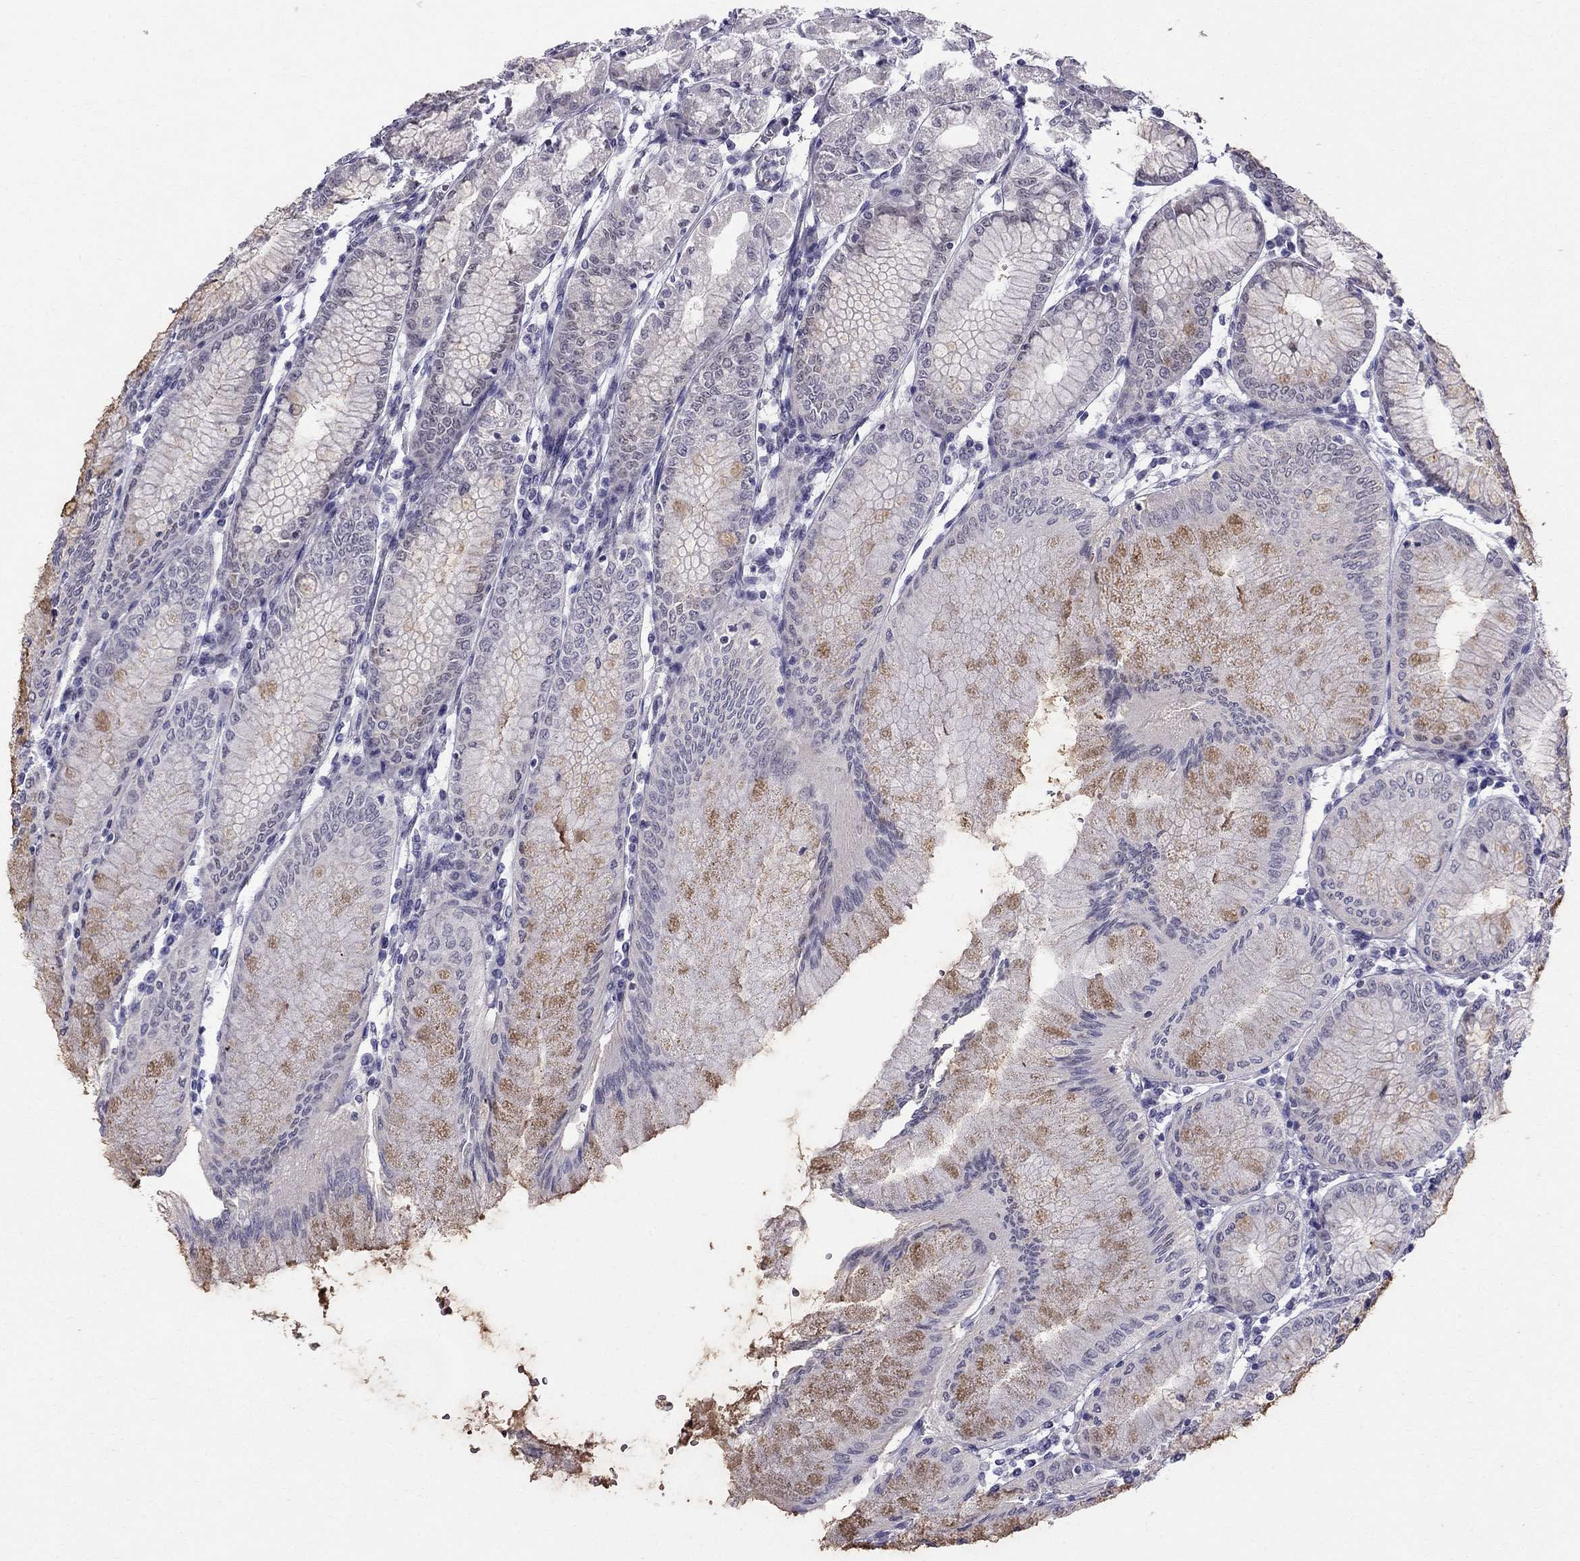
{"staining": {"intensity": "negative", "quantity": "none", "location": "none"}, "tissue": "stomach", "cell_type": "Glandular cells", "image_type": "normal", "snomed": [{"axis": "morphology", "description": "Normal tissue, NOS"}, {"axis": "topography", "description": "Skeletal muscle"}, {"axis": "topography", "description": "Stomach"}], "caption": "An IHC photomicrograph of benign stomach is shown. There is no staining in glandular cells of stomach. Brightfield microscopy of IHC stained with DAB (brown) and hematoxylin (blue), captured at high magnification.", "gene": "BAG5", "patient": {"sex": "female", "age": 57}}